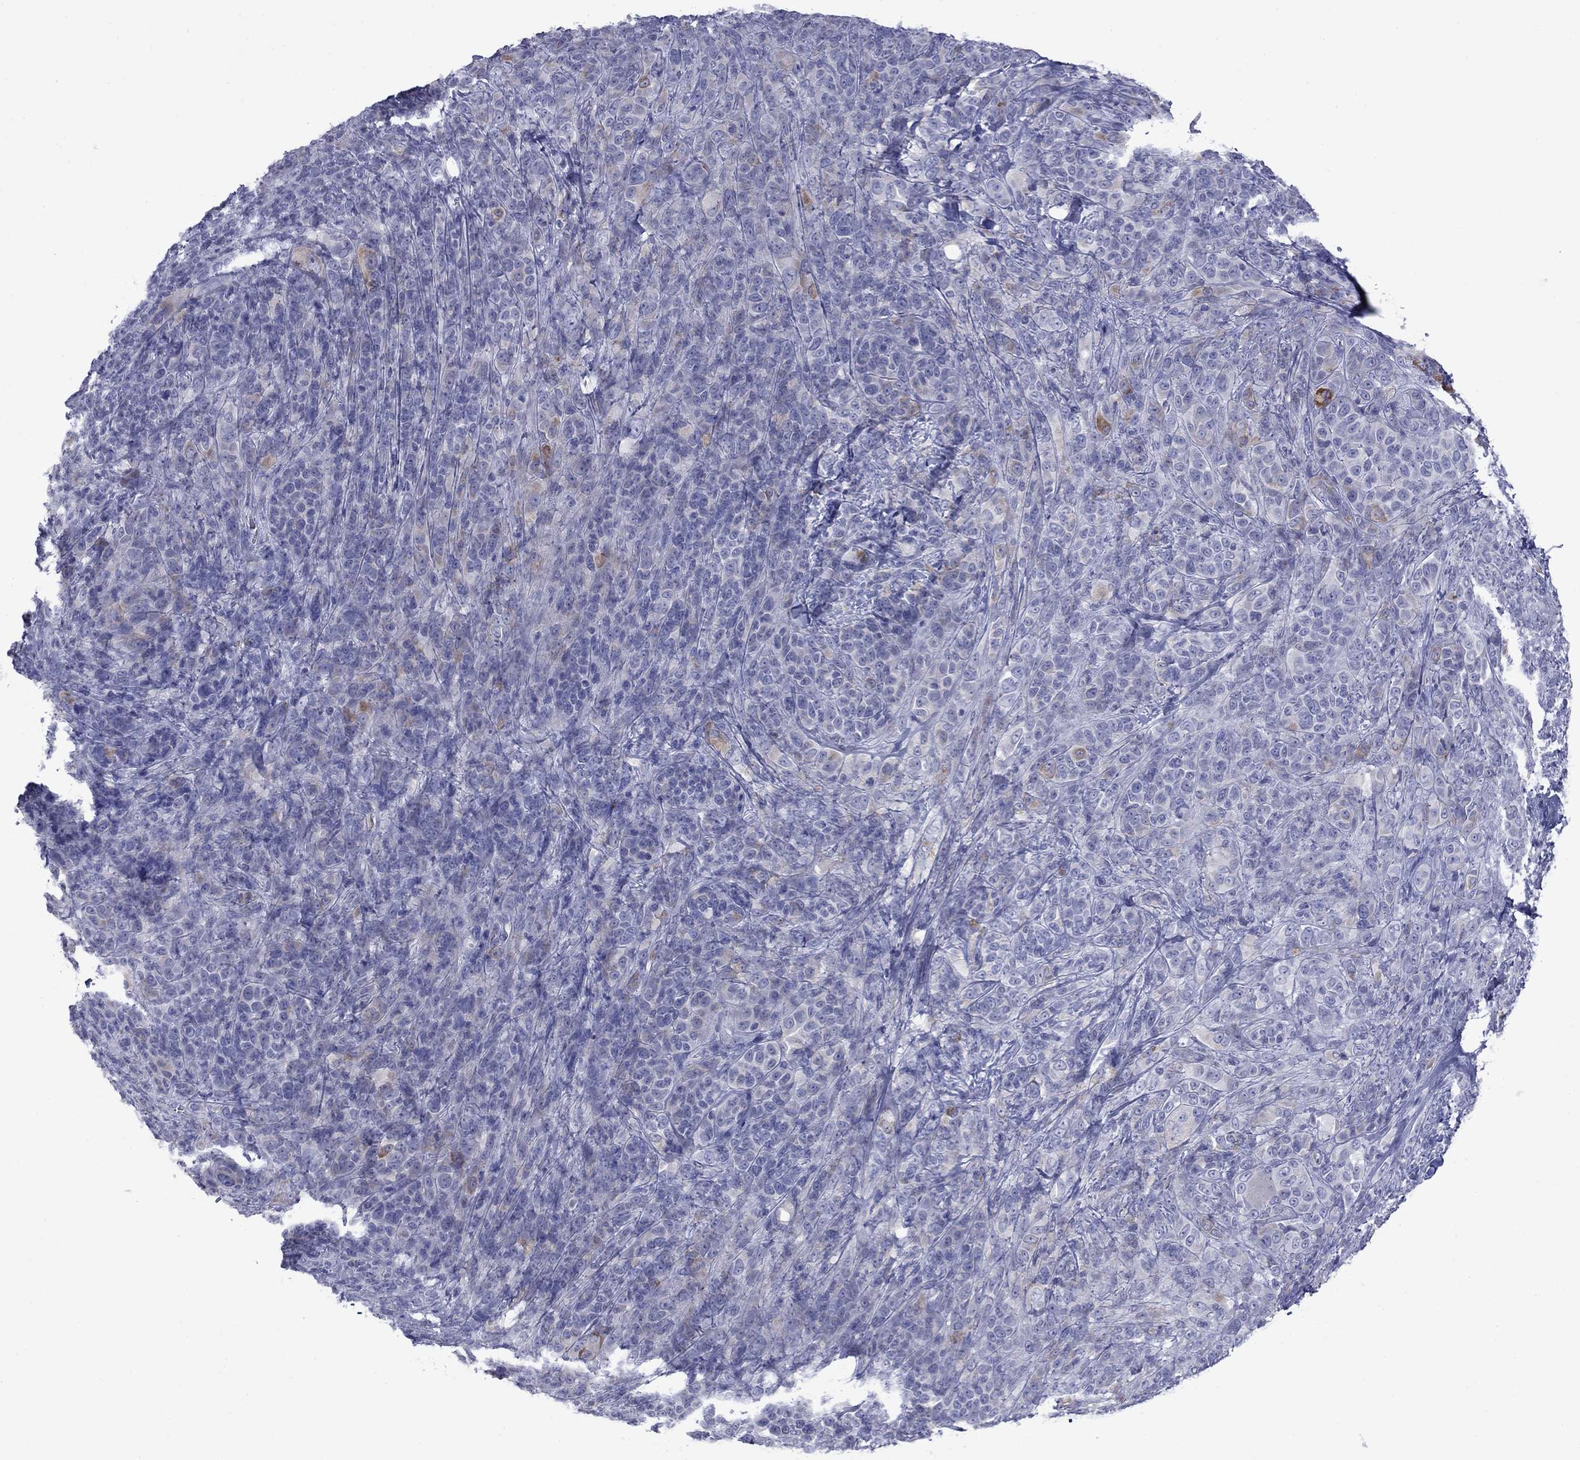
{"staining": {"intensity": "weak", "quantity": "<25%", "location": "cytoplasmic/membranous"}, "tissue": "melanoma", "cell_type": "Tumor cells", "image_type": "cancer", "snomed": [{"axis": "morphology", "description": "Malignant melanoma, NOS"}, {"axis": "topography", "description": "Skin"}], "caption": "Immunohistochemistry (IHC) histopathology image of human melanoma stained for a protein (brown), which demonstrates no expression in tumor cells. The staining was performed using DAB (3,3'-diaminobenzidine) to visualize the protein expression in brown, while the nuclei were stained in blue with hematoxylin (Magnification: 20x).", "gene": "TMPRSS11A", "patient": {"sex": "female", "age": 87}}